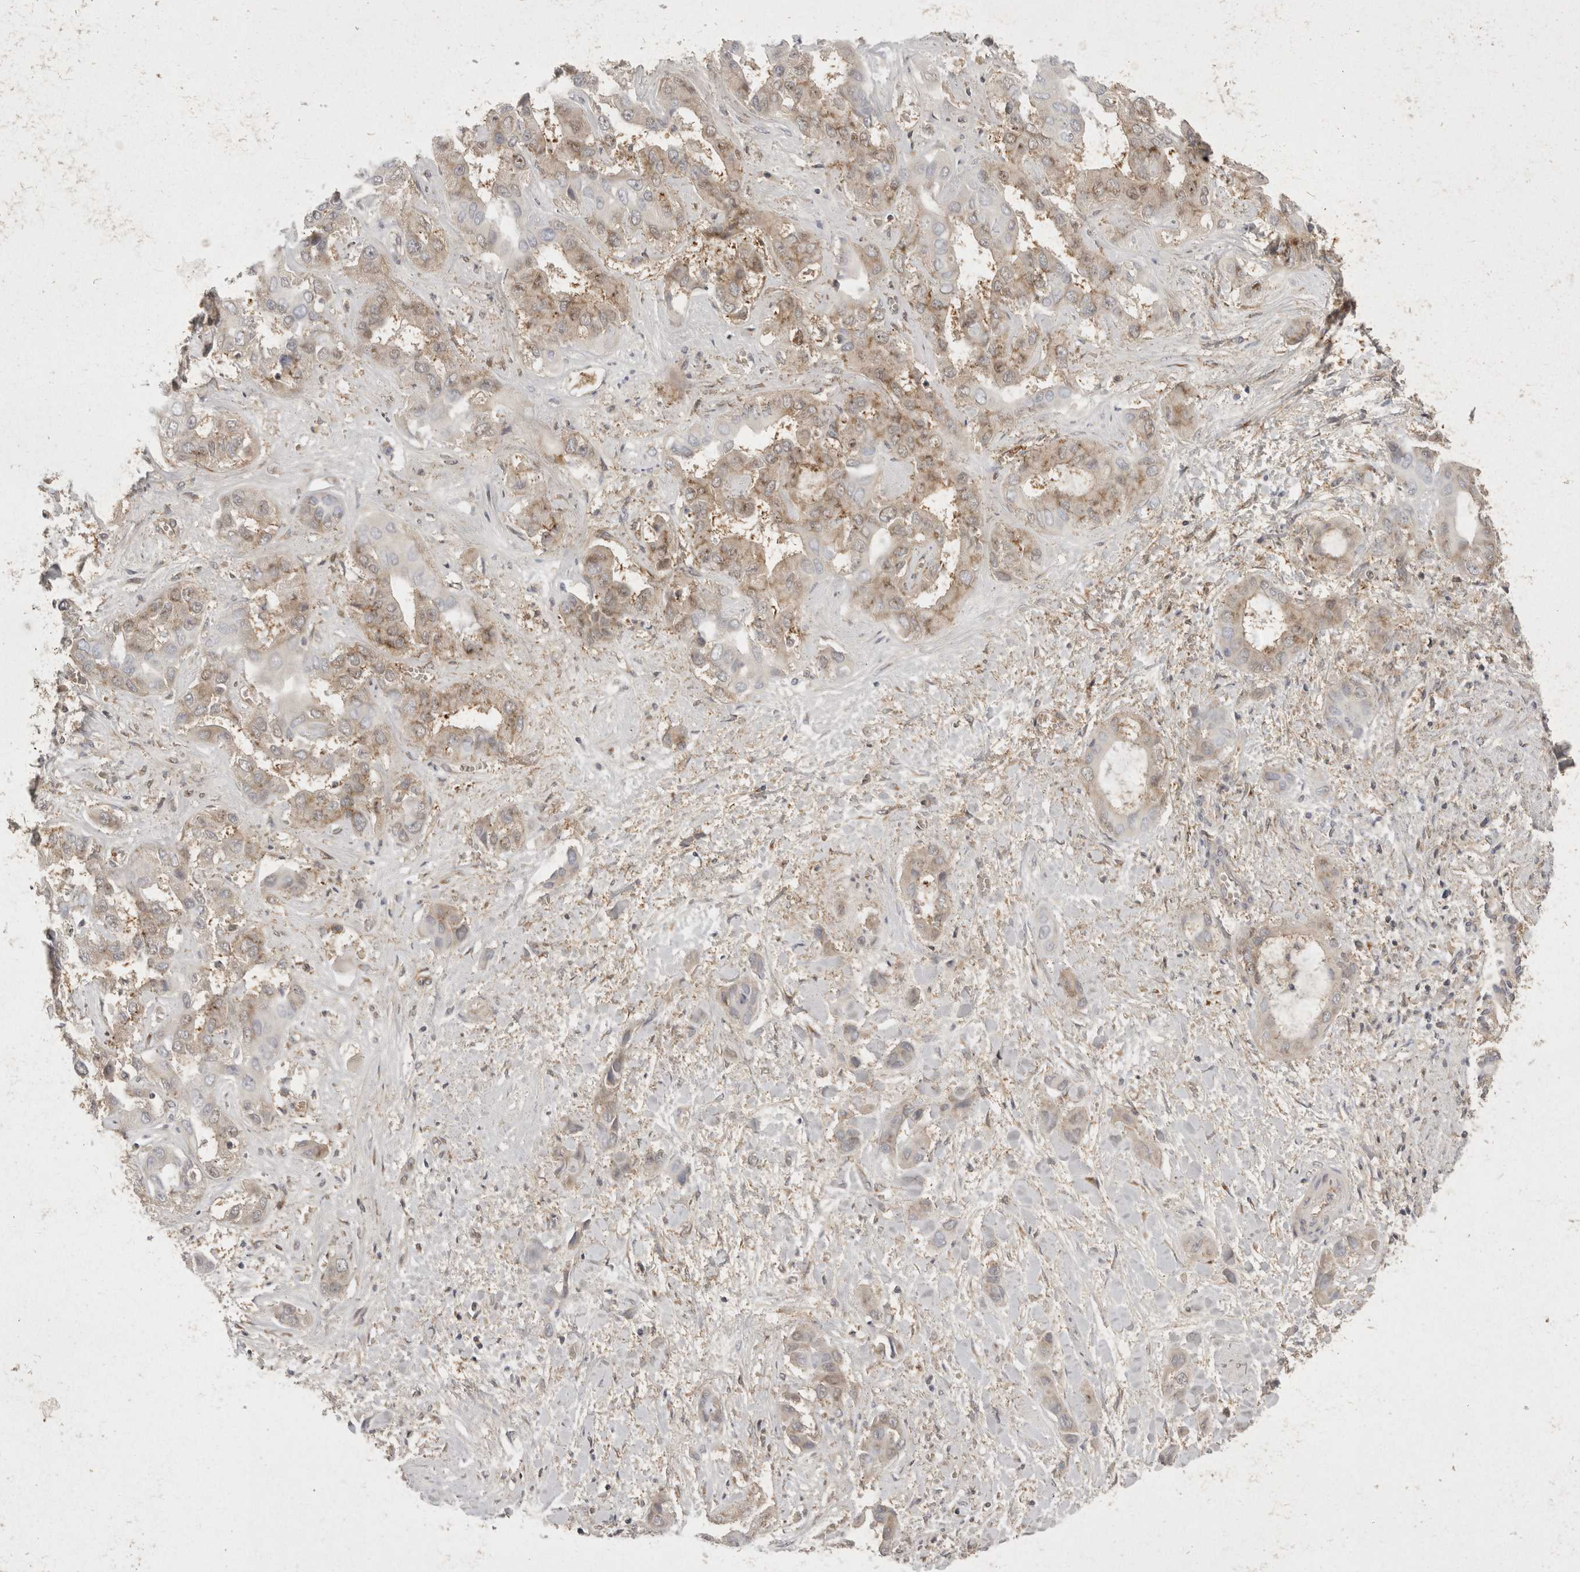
{"staining": {"intensity": "weak", "quantity": "<25%", "location": "cytoplasmic/membranous"}, "tissue": "liver cancer", "cell_type": "Tumor cells", "image_type": "cancer", "snomed": [{"axis": "morphology", "description": "Cholangiocarcinoma"}, {"axis": "topography", "description": "Liver"}], "caption": "There is no significant expression in tumor cells of liver cholangiocarcinoma.", "gene": "EIF4G3", "patient": {"sex": "female", "age": 52}}